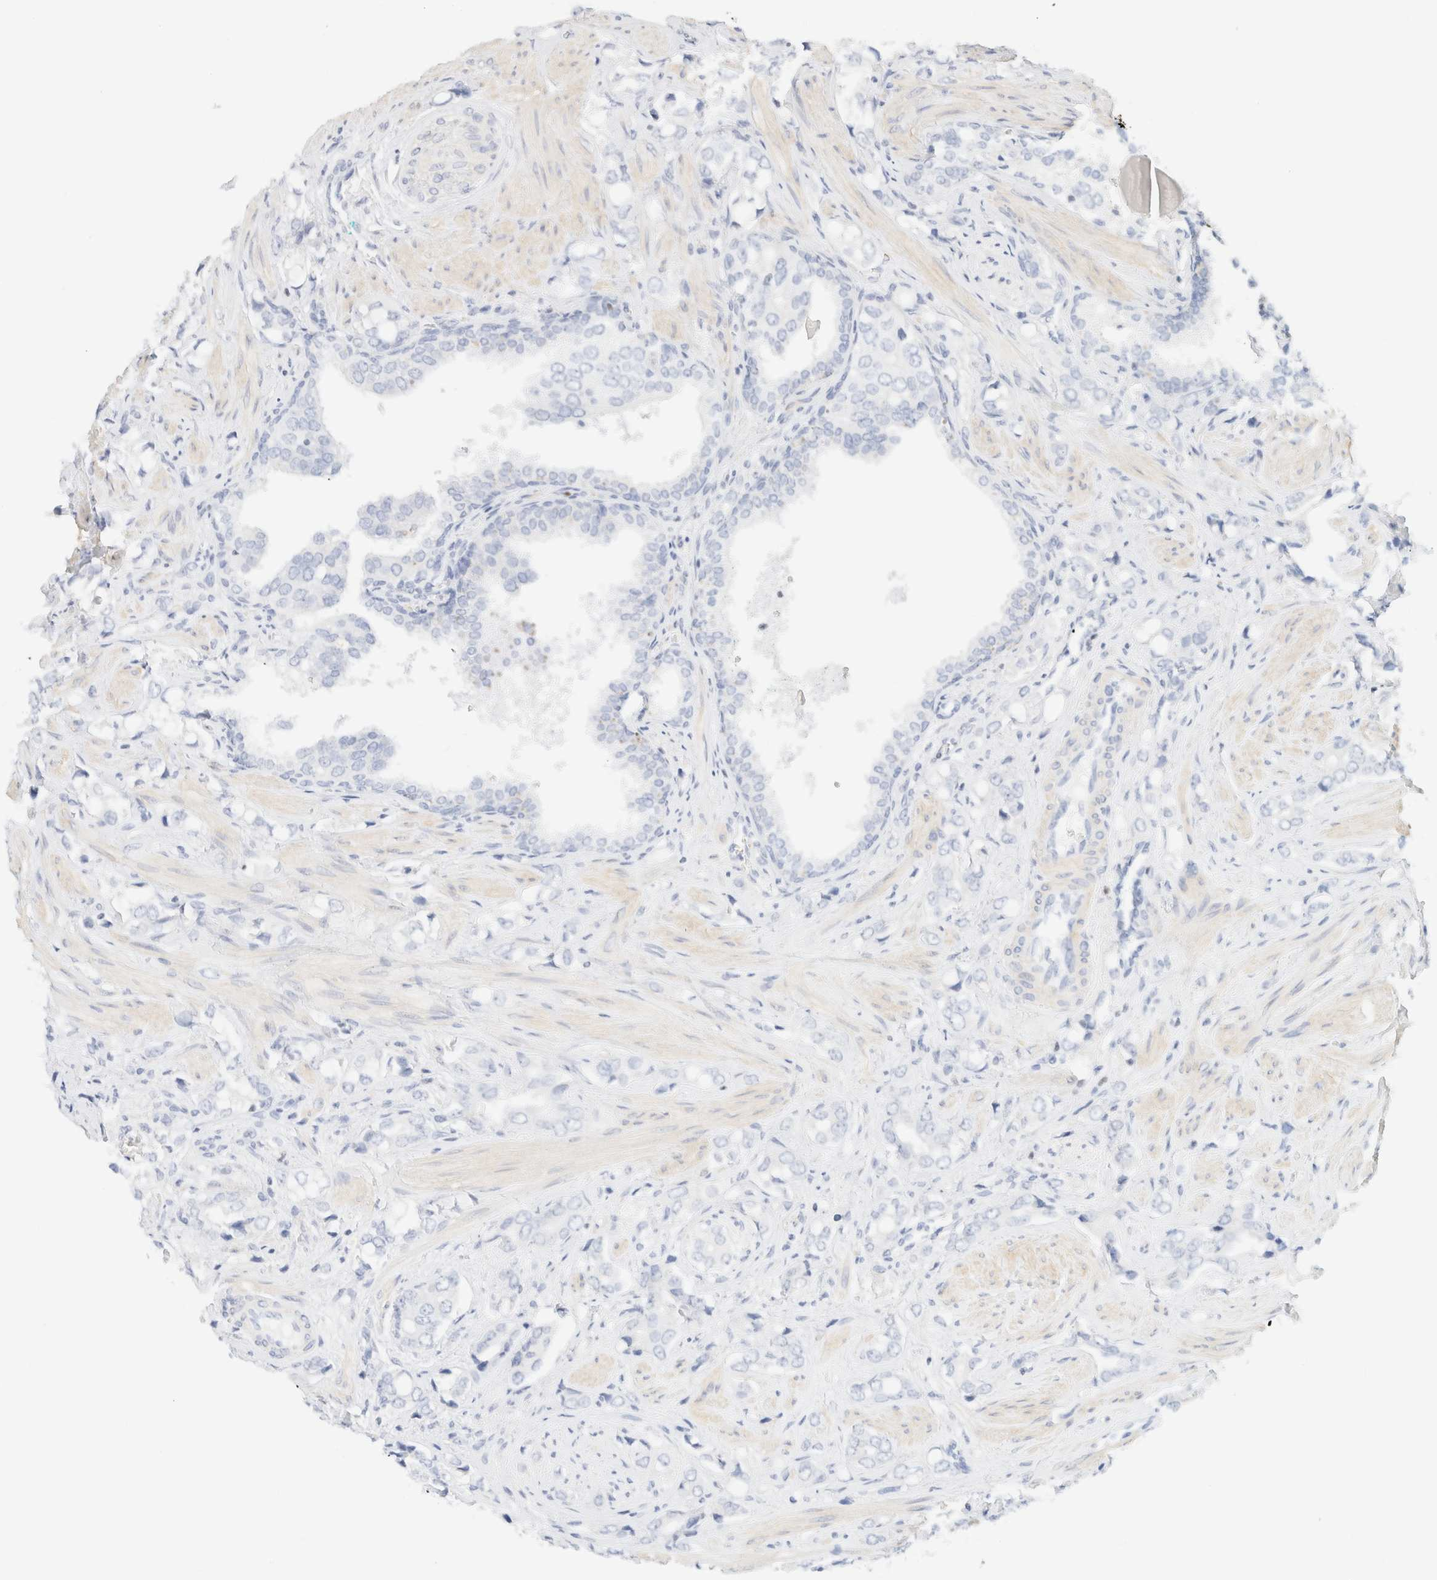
{"staining": {"intensity": "negative", "quantity": "none", "location": "none"}, "tissue": "prostate cancer", "cell_type": "Tumor cells", "image_type": "cancer", "snomed": [{"axis": "morphology", "description": "Adenocarcinoma, High grade"}, {"axis": "topography", "description": "Prostate"}], "caption": "Tumor cells are negative for protein expression in human high-grade adenocarcinoma (prostate).", "gene": "IKZF3", "patient": {"sex": "male", "age": 52}}